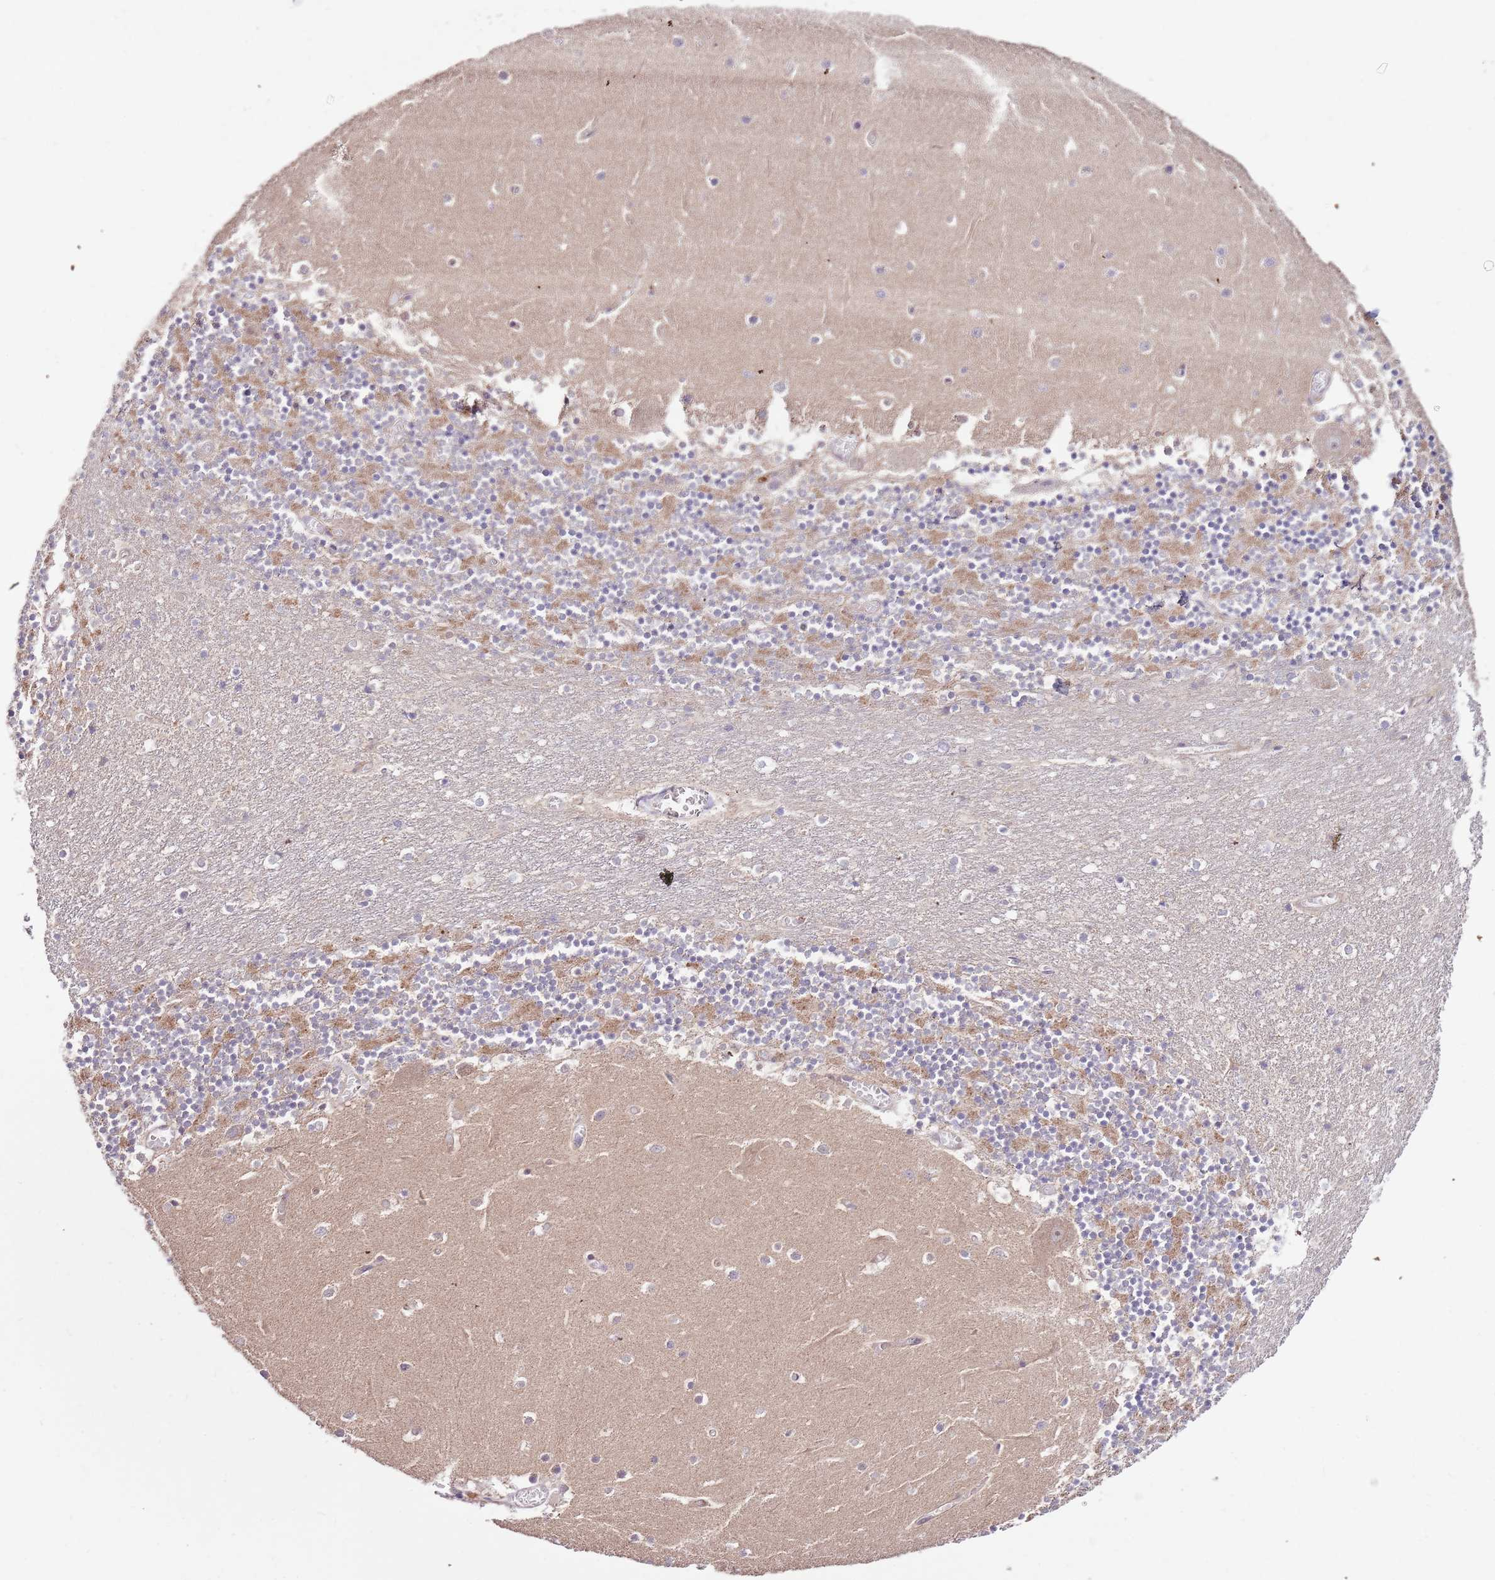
{"staining": {"intensity": "moderate", "quantity": "25%-75%", "location": "cytoplasmic/membranous"}, "tissue": "cerebellum", "cell_type": "Cells in granular layer", "image_type": "normal", "snomed": [{"axis": "morphology", "description": "Normal tissue, NOS"}, {"axis": "topography", "description": "Cerebellum"}], "caption": "IHC photomicrograph of unremarkable cerebellum: cerebellum stained using immunohistochemistry (IHC) shows medium levels of moderate protein expression localized specifically in the cytoplasmic/membranous of cells in granular layer, appearing as a cytoplasmic/membranous brown color.", "gene": "SMG1", "patient": {"sex": "female", "age": 28}}